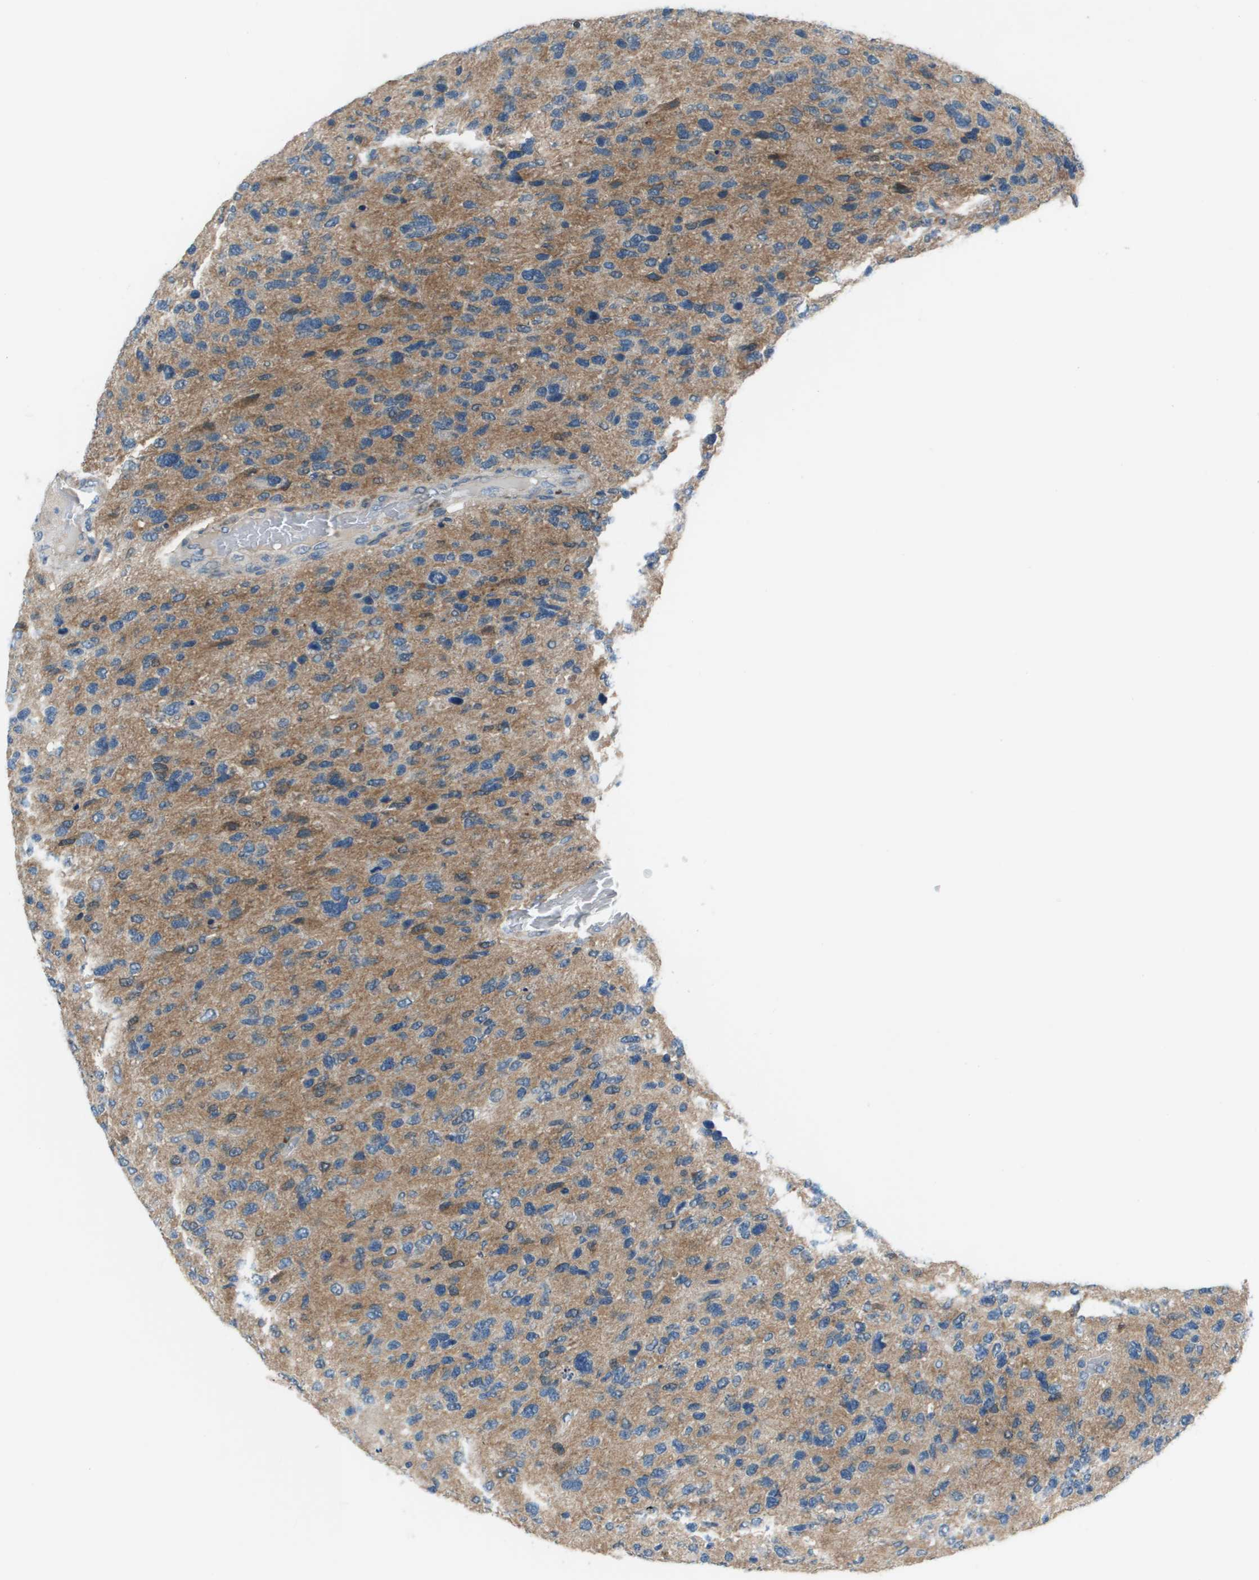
{"staining": {"intensity": "moderate", "quantity": "25%-75%", "location": "cytoplasmic/membranous"}, "tissue": "glioma", "cell_type": "Tumor cells", "image_type": "cancer", "snomed": [{"axis": "morphology", "description": "Glioma, malignant, High grade"}, {"axis": "topography", "description": "Brain"}], "caption": "Glioma stained with DAB (3,3'-diaminobenzidine) immunohistochemistry (IHC) reveals medium levels of moderate cytoplasmic/membranous staining in about 25%-75% of tumor cells.", "gene": "PCOLCE", "patient": {"sex": "female", "age": 58}}